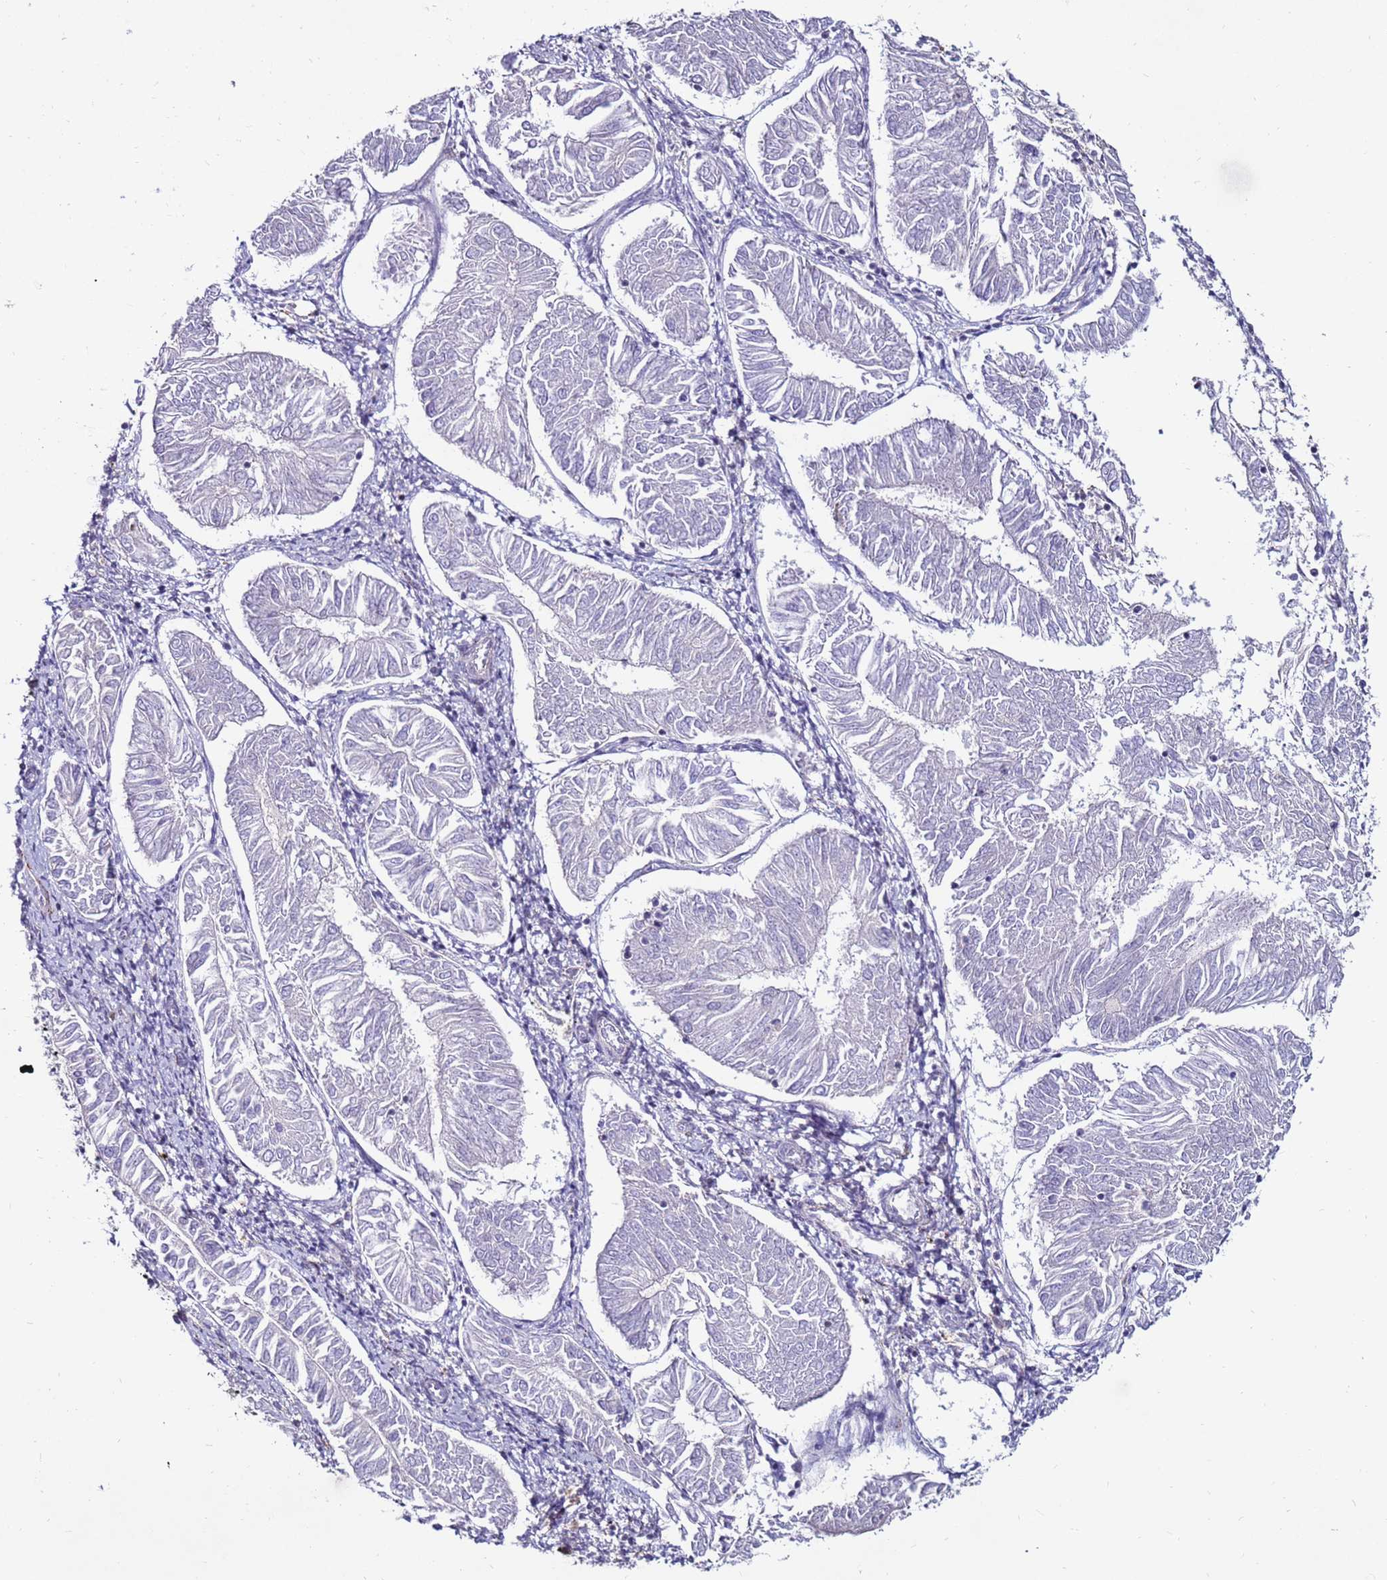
{"staining": {"intensity": "negative", "quantity": "none", "location": "none"}, "tissue": "endometrial cancer", "cell_type": "Tumor cells", "image_type": "cancer", "snomed": [{"axis": "morphology", "description": "Adenocarcinoma, NOS"}, {"axis": "topography", "description": "Endometrium"}], "caption": "Immunohistochemistry of human endometrial cancer demonstrates no positivity in tumor cells.", "gene": "CLEC4M", "patient": {"sex": "female", "age": 58}}